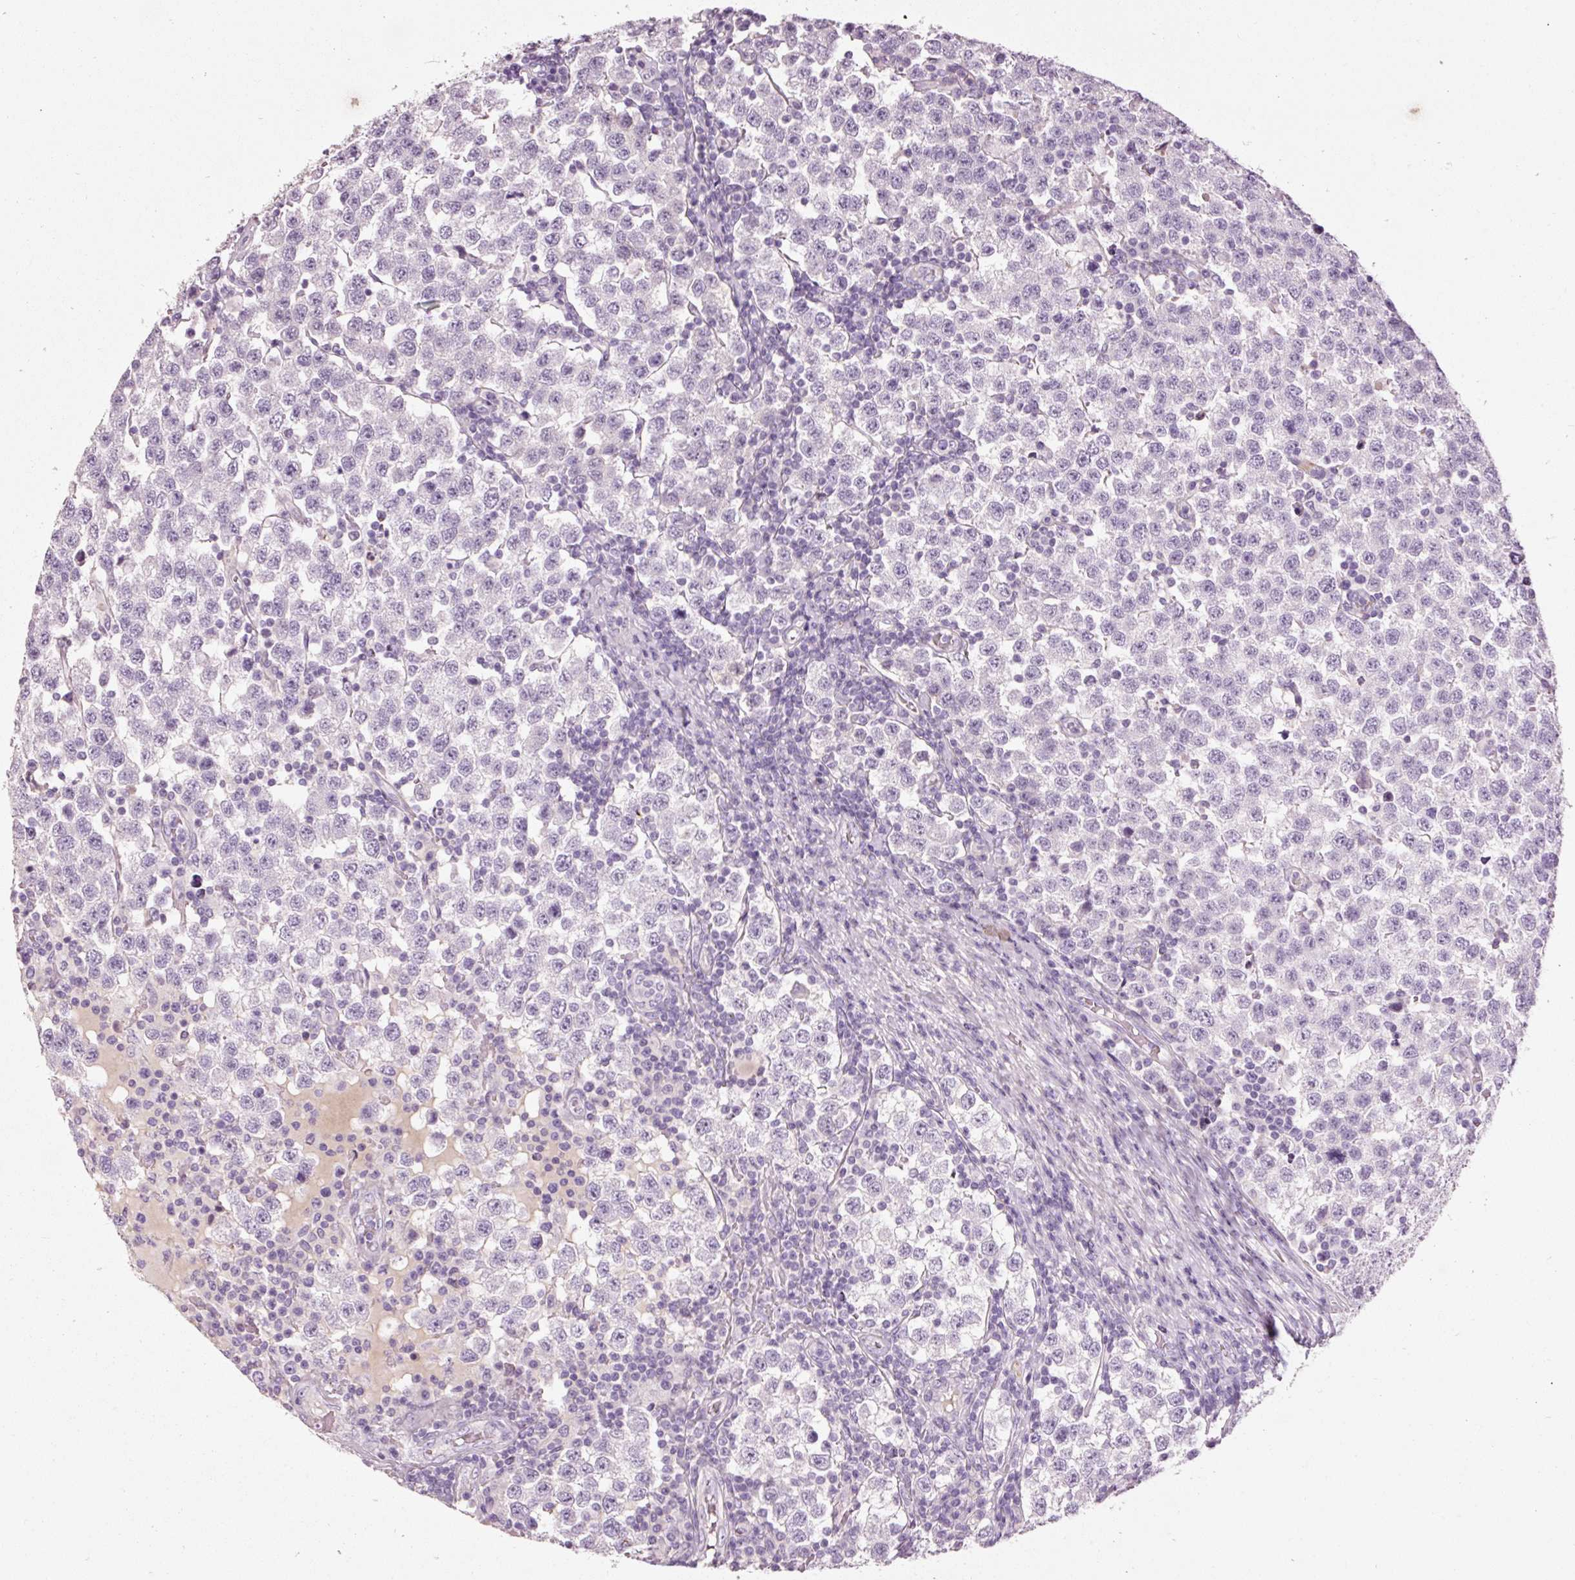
{"staining": {"intensity": "negative", "quantity": "none", "location": "none"}, "tissue": "testis cancer", "cell_type": "Tumor cells", "image_type": "cancer", "snomed": [{"axis": "morphology", "description": "Seminoma, NOS"}, {"axis": "topography", "description": "Testis"}], "caption": "Tumor cells are negative for brown protein staining in testis cancer. The staining was performed using DAB (3,3'-diaminobenzidine) to visualize the protein expression in brown, while the nuclei were stained in blue with hematoxylin (Magnification: 20x).", "gene": "MUC5AC", "patient": {"sex": "male", "age": 34}}